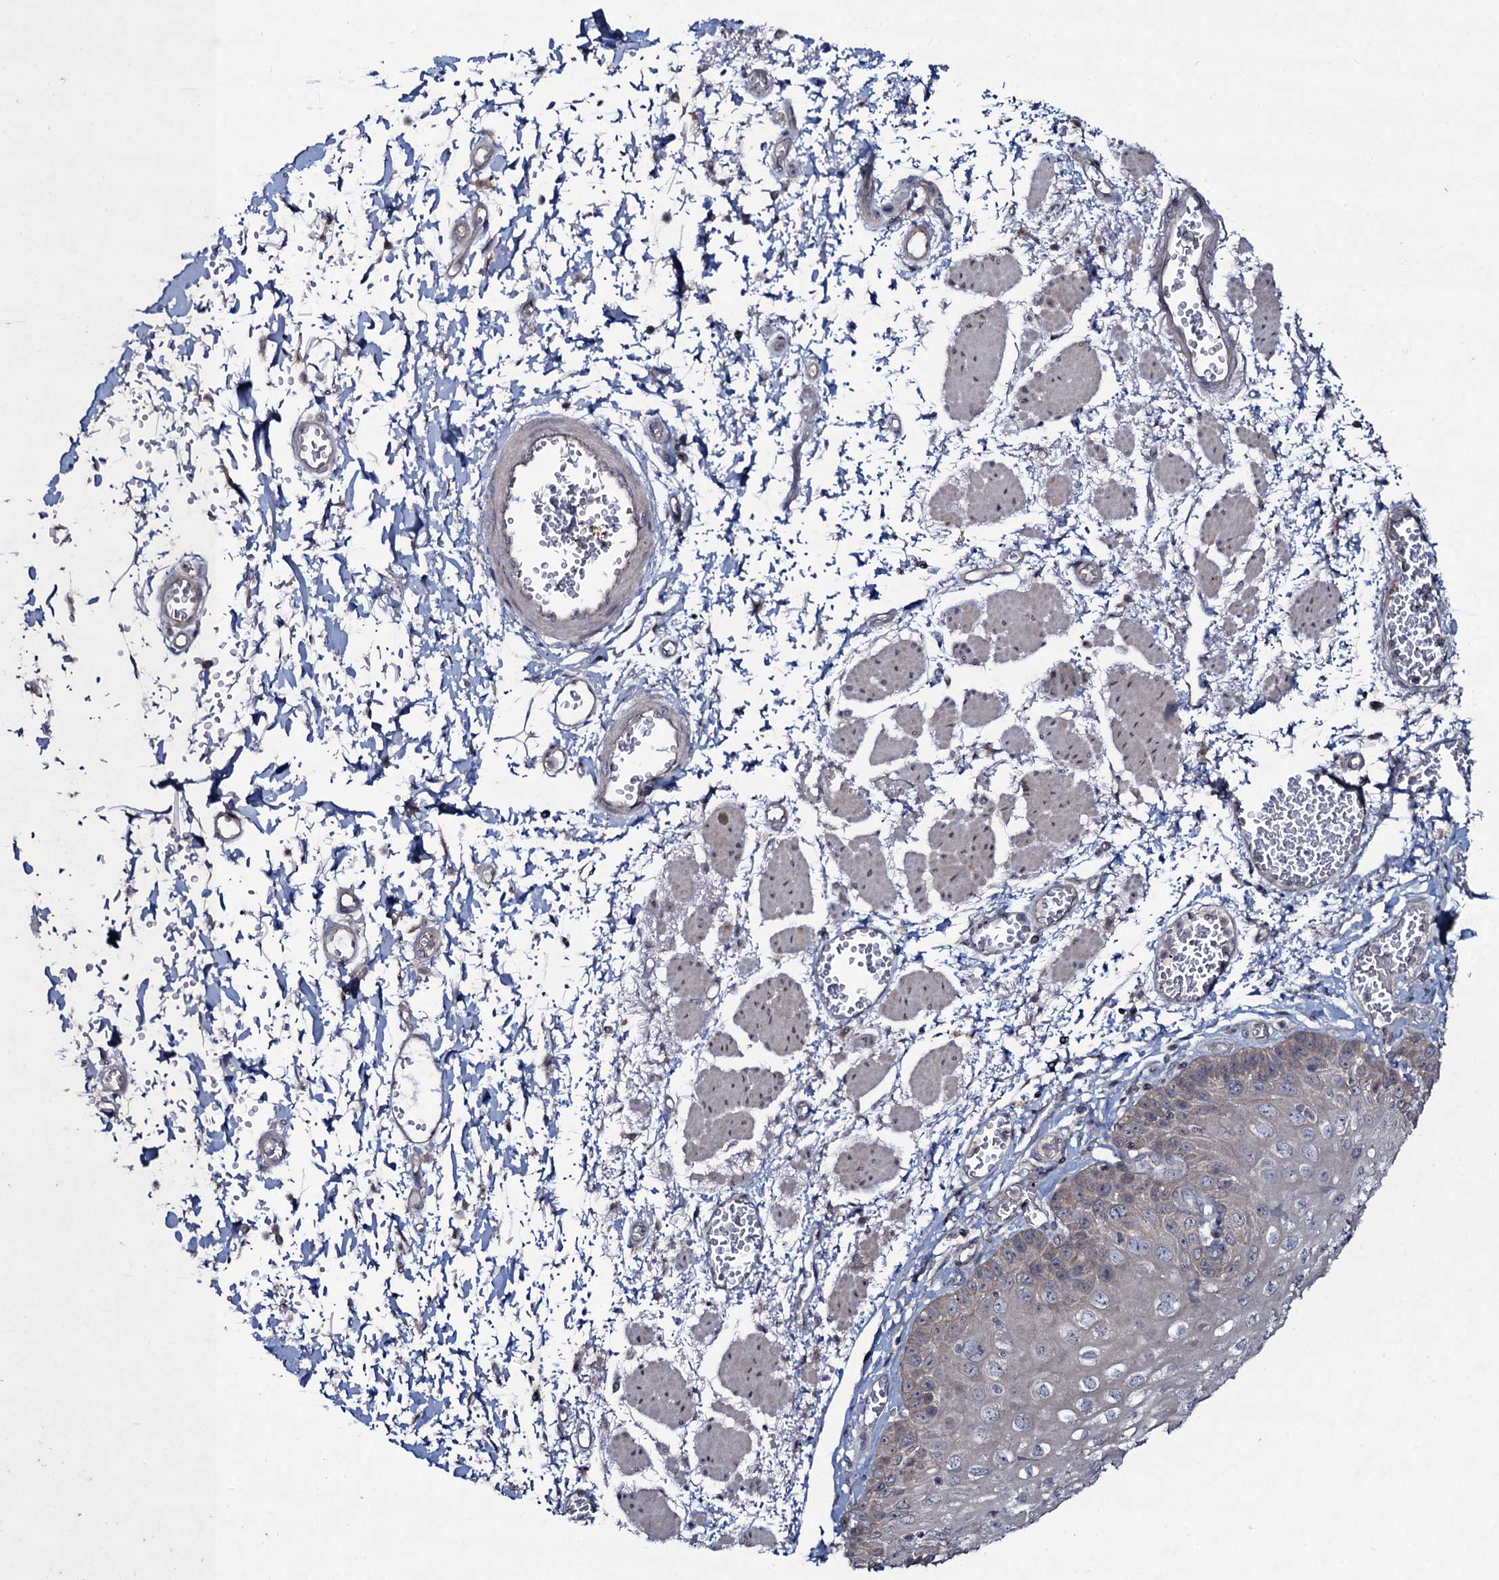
{"staining": {"intensity": "weak", "quantity": "<25%", "location": "cytoplasmic/membranous"}, "tissue": "esophagus", "cell_type": "Squamous epithelial cells", "image_type": "normal", "snomed": [{"axis": "morphology", "description": "Normal tissue, NOS"}, {"axis": "topography", "description": "Esophagus"}], "caption": "IHC photomicrograph of normal human esophagus stained for a protein (brown), which reveals no positivity in squamous epithelial cells. (Stains: DAB immunohistochemistry with hematoxylin counter stain, Microscopy: brightfield microscopy at high magnification).", "gene": "SNAP23", "patient": {"sex": "male", "age": 81}}